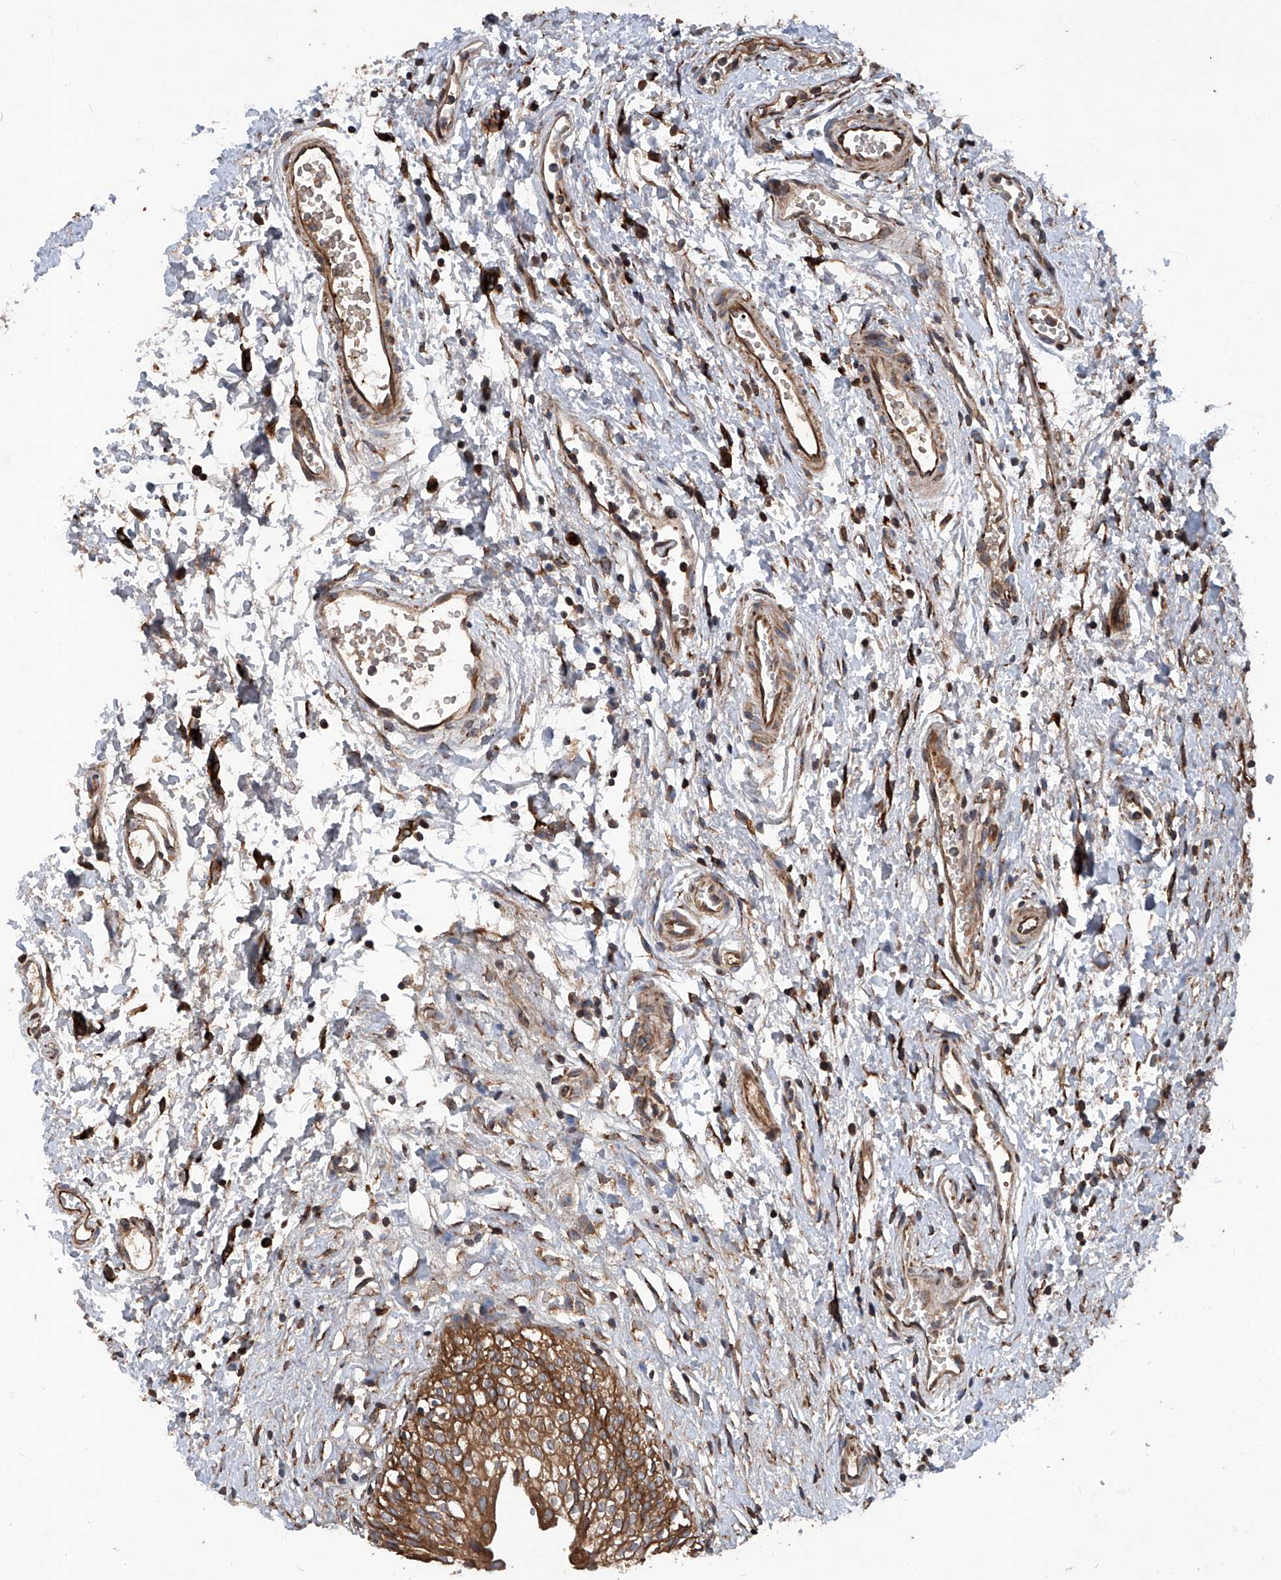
{"staining": {"intensity": "strong", "quantity": ">75%", "location": "cytoplasmic/membranous"}, "tissue": "urinary bladder", "cell_type": "Urothelial cells", "image_type": "normal", "snomed": [{"axis": "morphology", "description": "Normal tissue, NOS"}, {"axis": "topography", "description": "Urinary bladder"}], "caption": "Immunohistochemistry (IHC) micrograph of normal urinary bladder: human urinary bladder stained using immunohistochemistry exhibits high levels of strong protein expression localized specifically in the cytoplasmic/membranous of urothelial cells, appearing as a cytoplasmic/membranous brown color.", "gene": "ASCC3", "patient": {"sex": "male", "age": 51}}